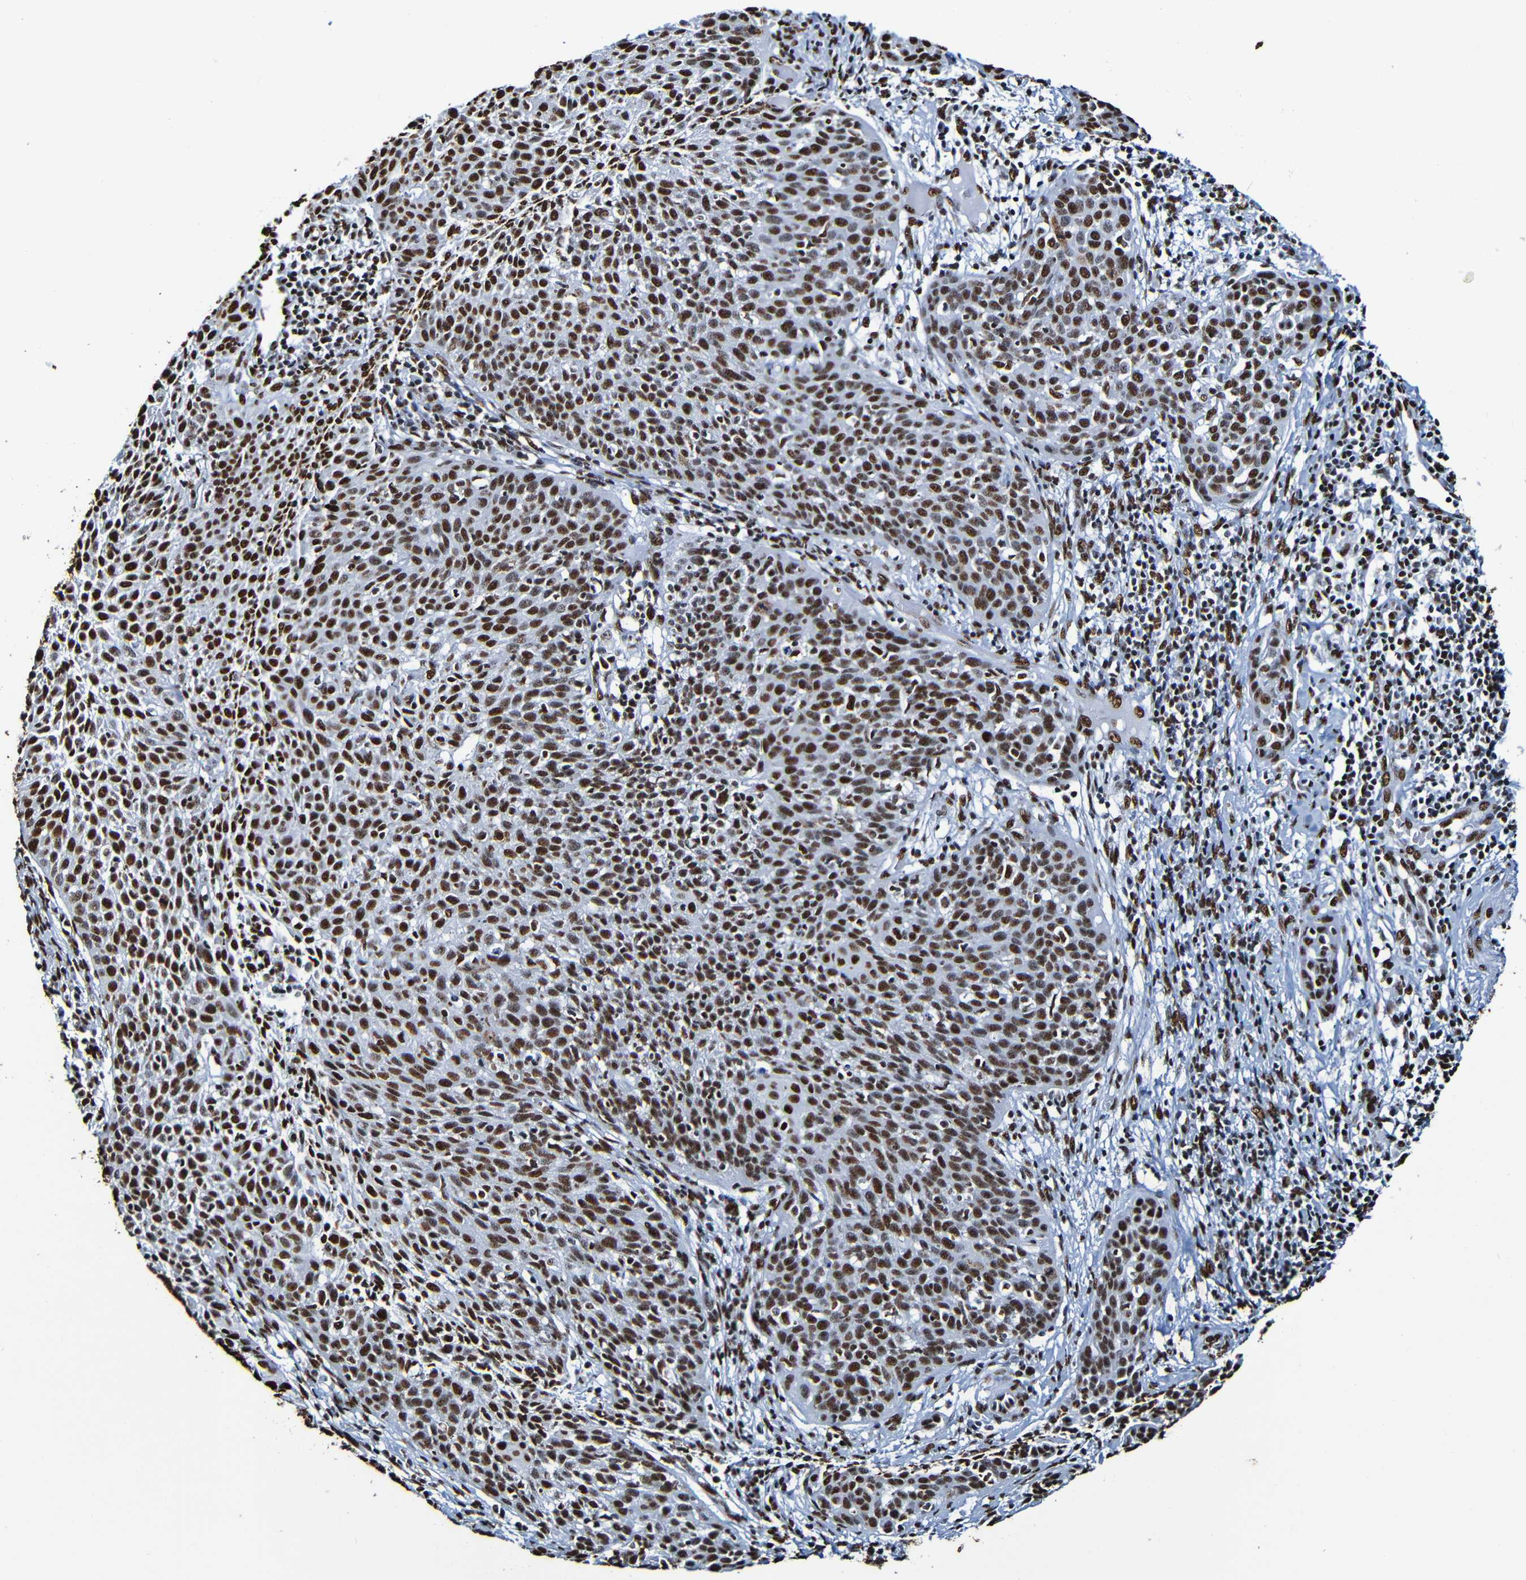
{"staining": {"intensity": "strong", "quantity": ">75%", "location": "nuclear"}, "tissue": "cervical cancer", "cell_type": "Tumor cells", "image_type": "cancer", "snomed": [{"axis": "morphology", "description": "Squamous cell carcinoma, NOS"}, {"axis": "topography", "description": "Cervix"}], "caption": "This is a histology image of immunohistochemistry (IHC) staining of squamous cell carcinoma (cervical), which shows strong expression in the nuclear of tumor cells.", "gene": "SRSF3", "patient": {"sex": "female", "age": 38}}